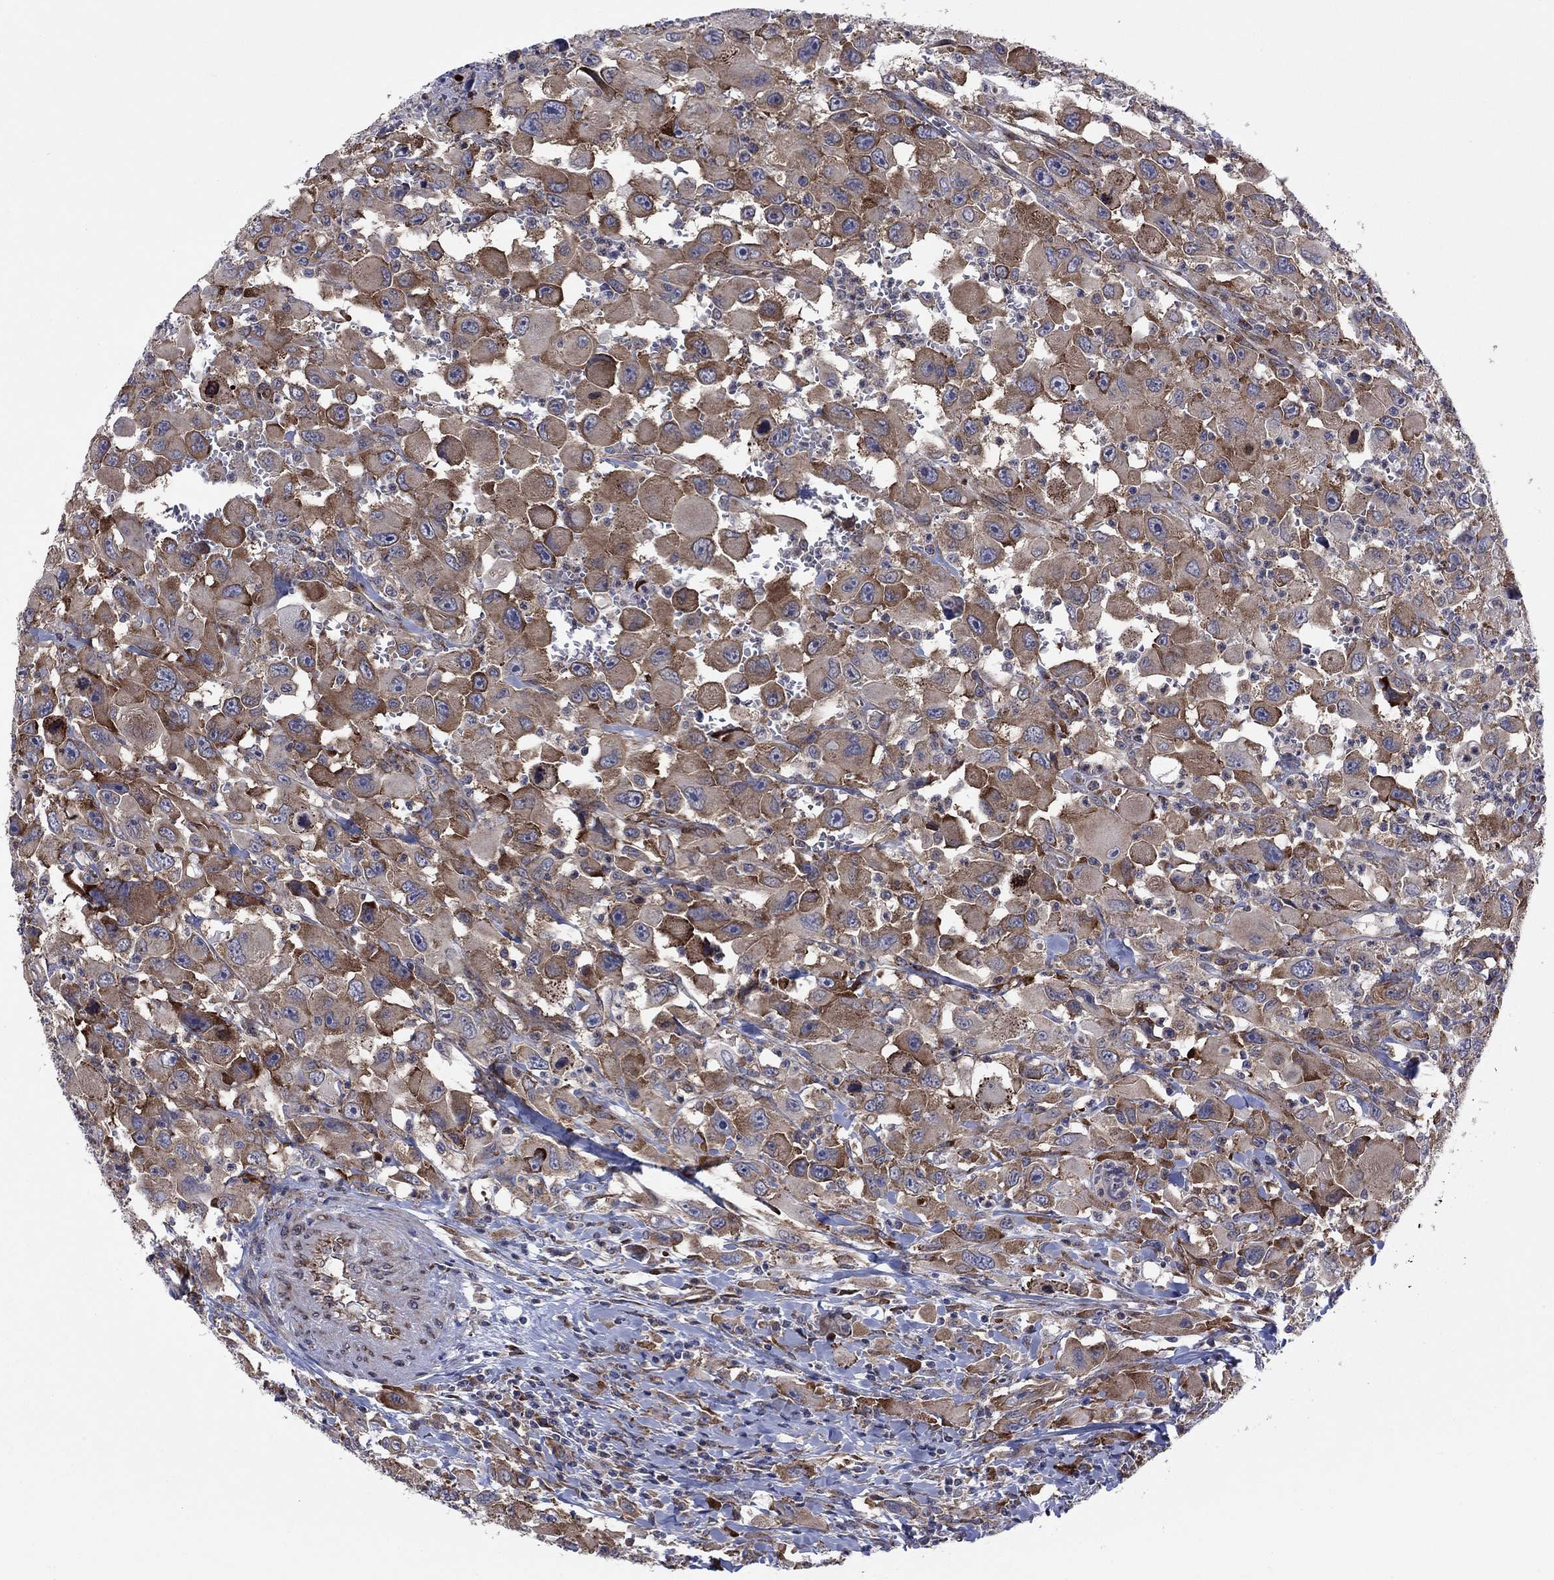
{"staining": {"intensity": "moderate", "quantity": ">75%", "location": "cytoplasmic/membranous"}, "tissue": "head and neck cancer", "cell_type": "Tumor cells", "image_type": "cancer", "snomed": [{"axis": "morphology", "description": "Squamous cell carcinoma, NOS"}, {"axis": "morphology", "description": "Squamous cell carcinoma, metastatic, NOS"}, {"axis": "topography", "description": "Oral tissue"}, {"axis": "topography", "description": "Head-Neck"}], "caption": "There is medium levels of moderate cytoplasmic/membranous staining in tumor cells of head and neck cancer (squamous cell carcinoma), as demonstrated by immunohistochemical staining (brown color).", "gene": "GPR155", "patient": {"sex": "female", "age": 85}}